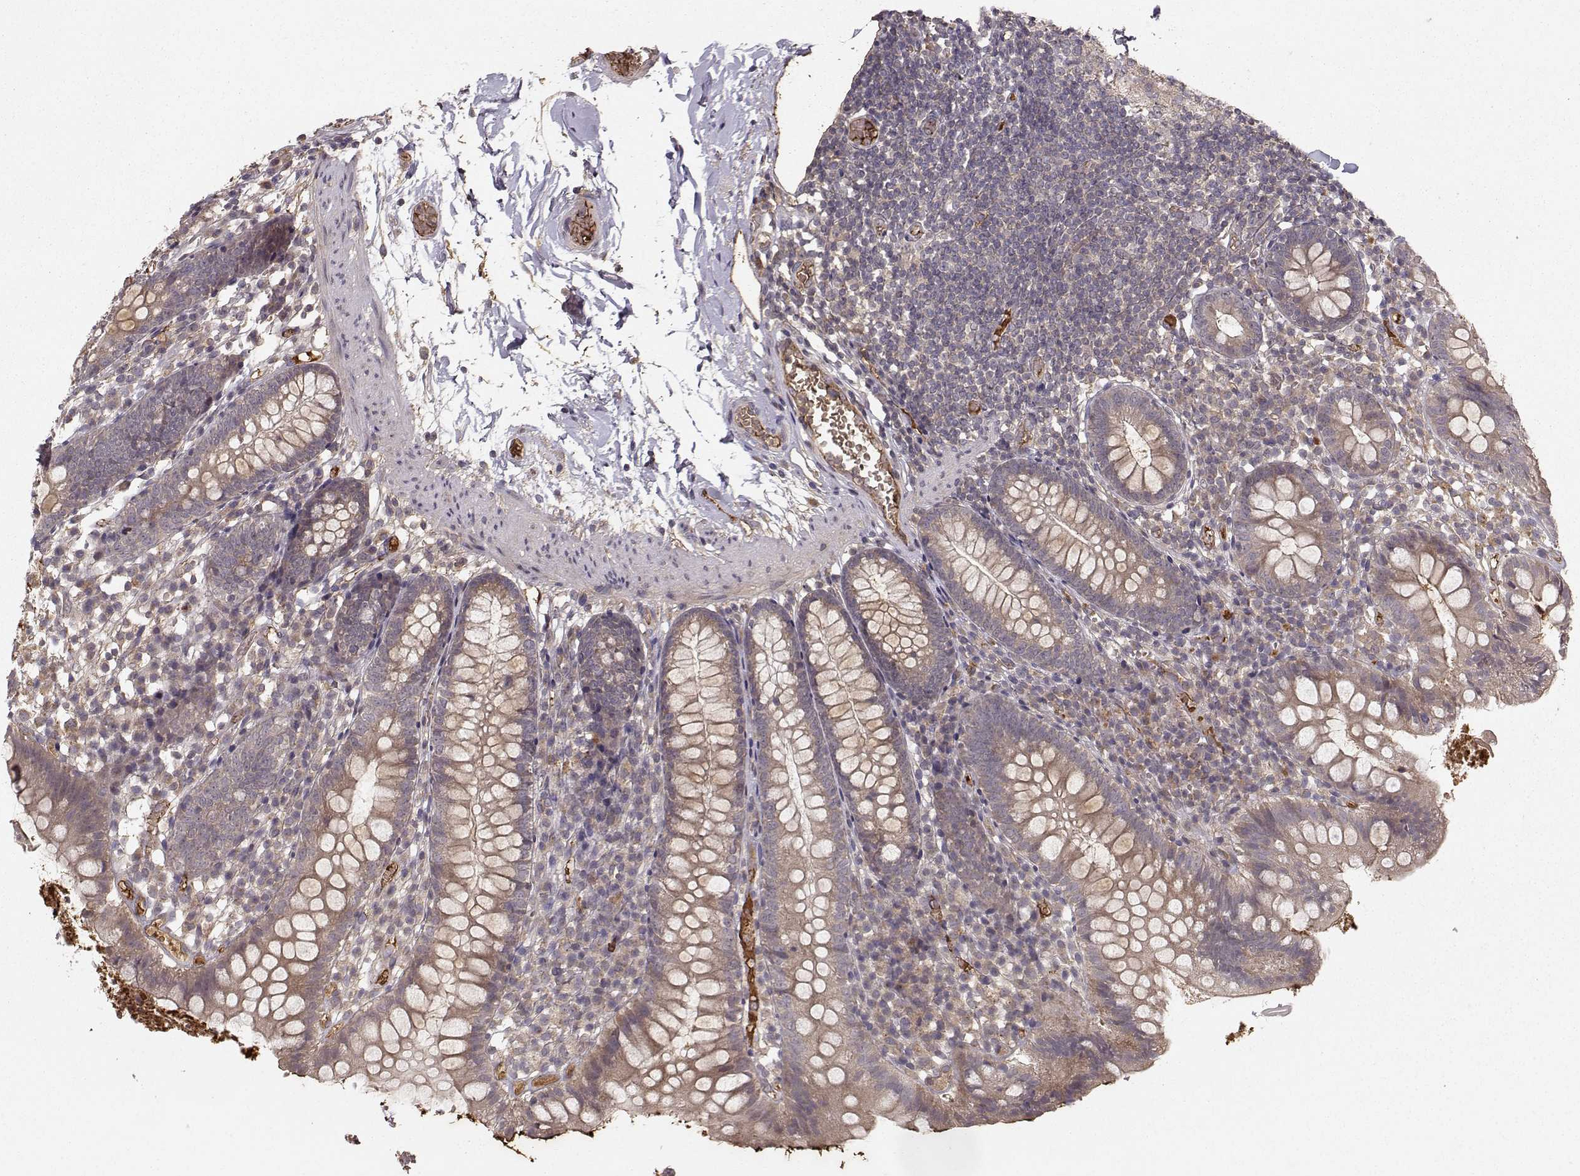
{"staining": {"intensity": "moderate", "quantity": "25%-75%", "location": "cytoplasmic/membranous"}, "tissue": "small intestine", "cell_type": "Glandular cells", "image_type": "normal", "snomed": [{"axis": "morphology", "description": "Normal tissue, NOS"}, {"axis": "topography", "description": "Small intestine"}], "caption": "Brown immunohistochemical staining in normal small intestine displays moderate cytoplasmic/membranous expression in approximately 25%-75% of glandular cells.", "gene": "WNT6", "patient": {"sex": "female", "age": 90}}